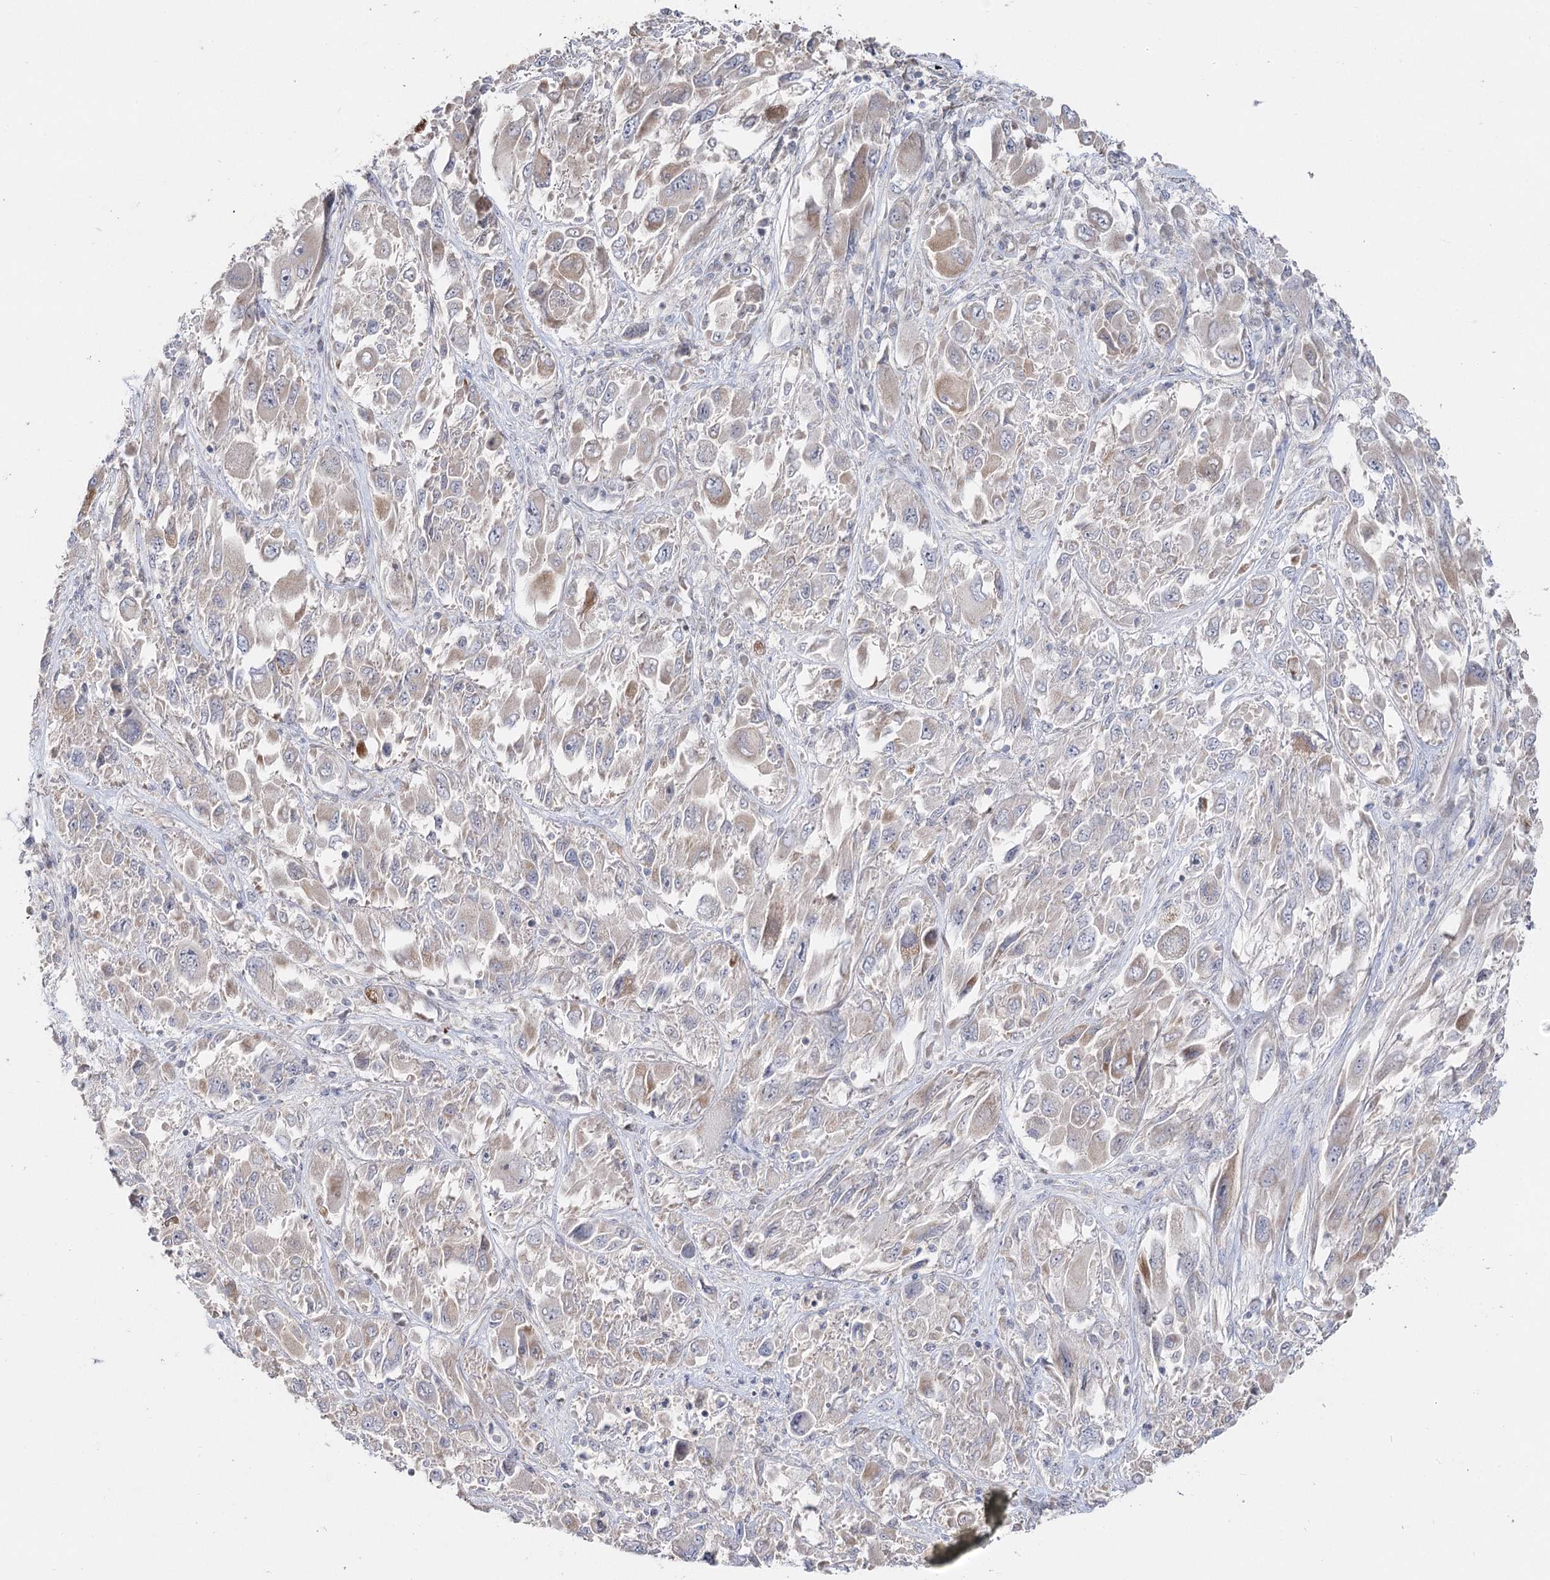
{"staining": {"intensity": "weak", "quantity": "<25%", "location": "cytoplasmic/membranous"}, "tissue": "melanoma", "cell_type": "Tumor cells", "image_type": "cancer", "snomed": [{"axis": "morphology", "description": "Malignant melanoma, NOS"}, {"axis": "topography", "description": "Skin"}], "caption": "Immunohistochemical staining of human melanoma reveals no significant expression in tumor cells.", "gene": "TMEM187", "patient": {"sex": "female", "age": 91}}